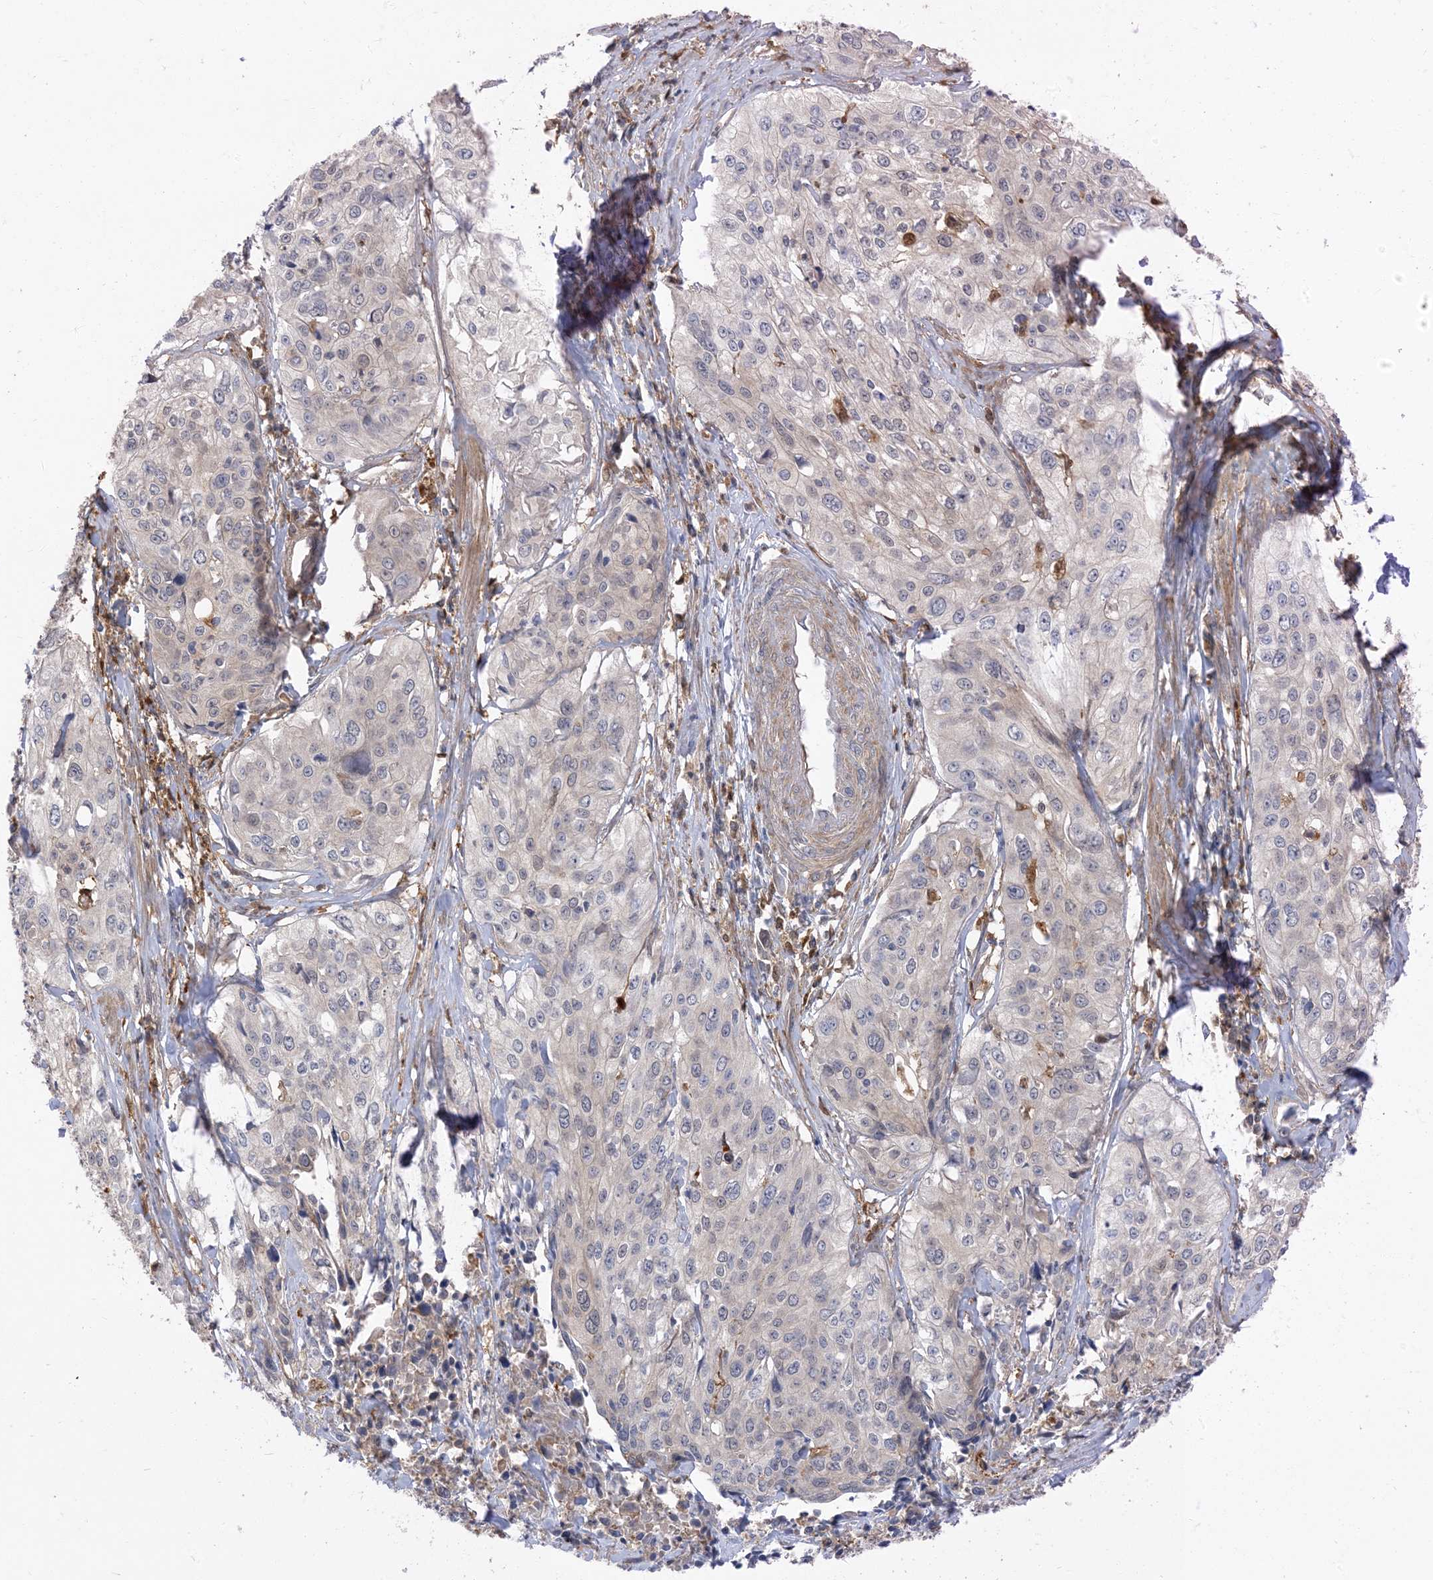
{"staining": {"intensity": "negative", "quantity": "none", "location": "none"}, "tissue": "cervical cancer", "cell_type": "Tumor cells", "image_type": "cancer", "snomed": [{"axis": "morphology", "description": "Squamous cell carcinoma, NOS"}, {"axis": "topography", "description": "Cervix"}], "caption": "High magnification brightfield microscopy of cervical squamous cell carcinoma stained with DAB (3,3'-diaminobenzidine) (brown) and counterstained with hematoxylin (blue): tumor cells show no significant staining. (Immunohistochemistry, brightfield microscopy, high magnification).", "gene": "NAGK", "patient": {"sex": "female", "age": 31}}